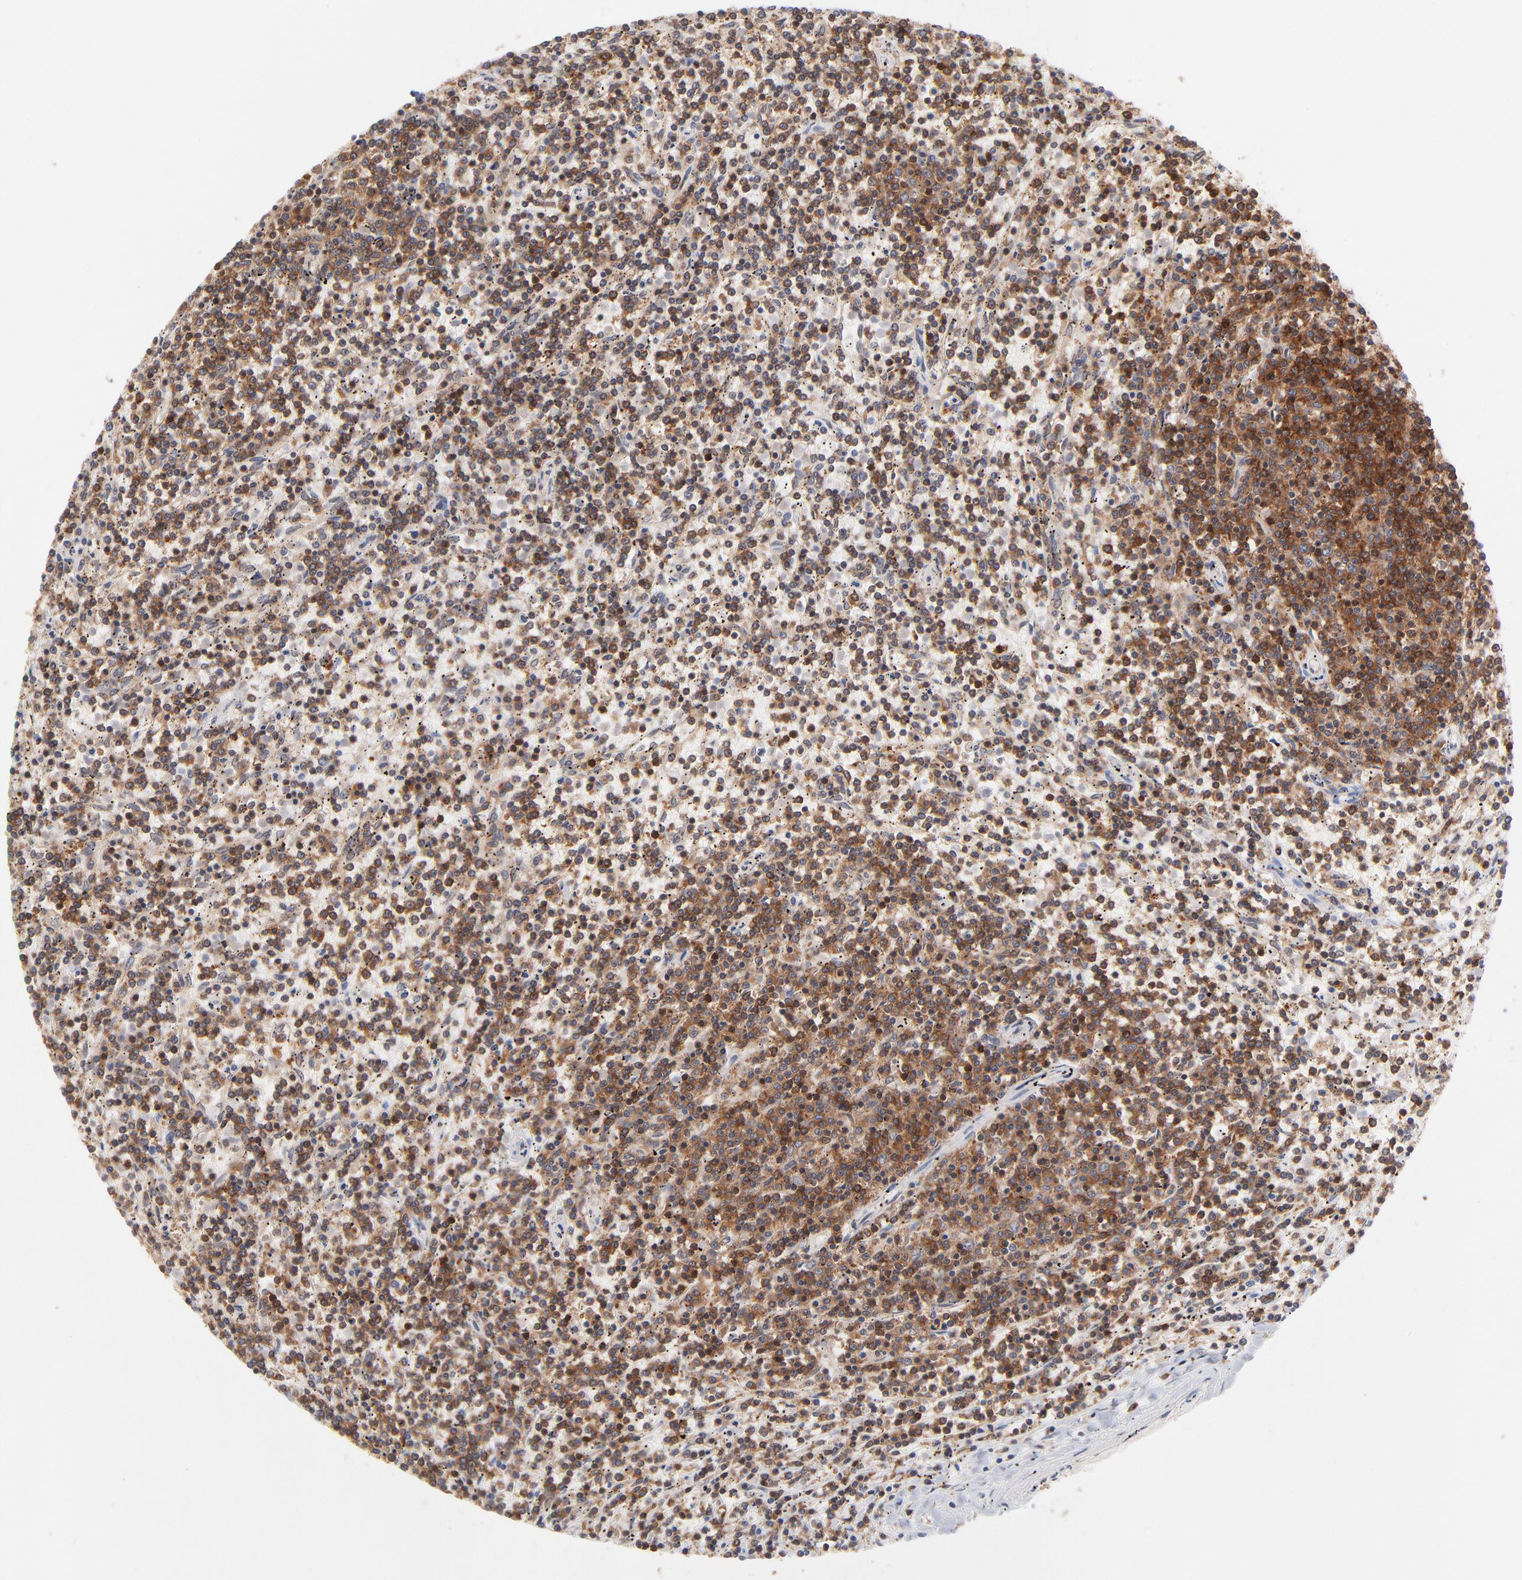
{"staining": {"intensity": "strong", "quantity": ">75%", "location": "cytoplasmic/membranous"}, "tissue": "lymphoma", "cell_type": "Tumor cells", "image_type": "cancer", "snomed": [{"axis": "morphology", "description": "Malignant lymphoma, non-Hodgkin's type, Low grade"}, {"axis": "topography", "description": "Spleen"}], "caption": "Strong cytoplasmic/membranous staining for a protein is present in approximately >75% of tumor cells of low-grade malignant lymphoma, non-Hodgkin's type using immunohistochemistry (IHC).", "gene": "WIPF1", "patient": {"sex": "female", "age": 50}}